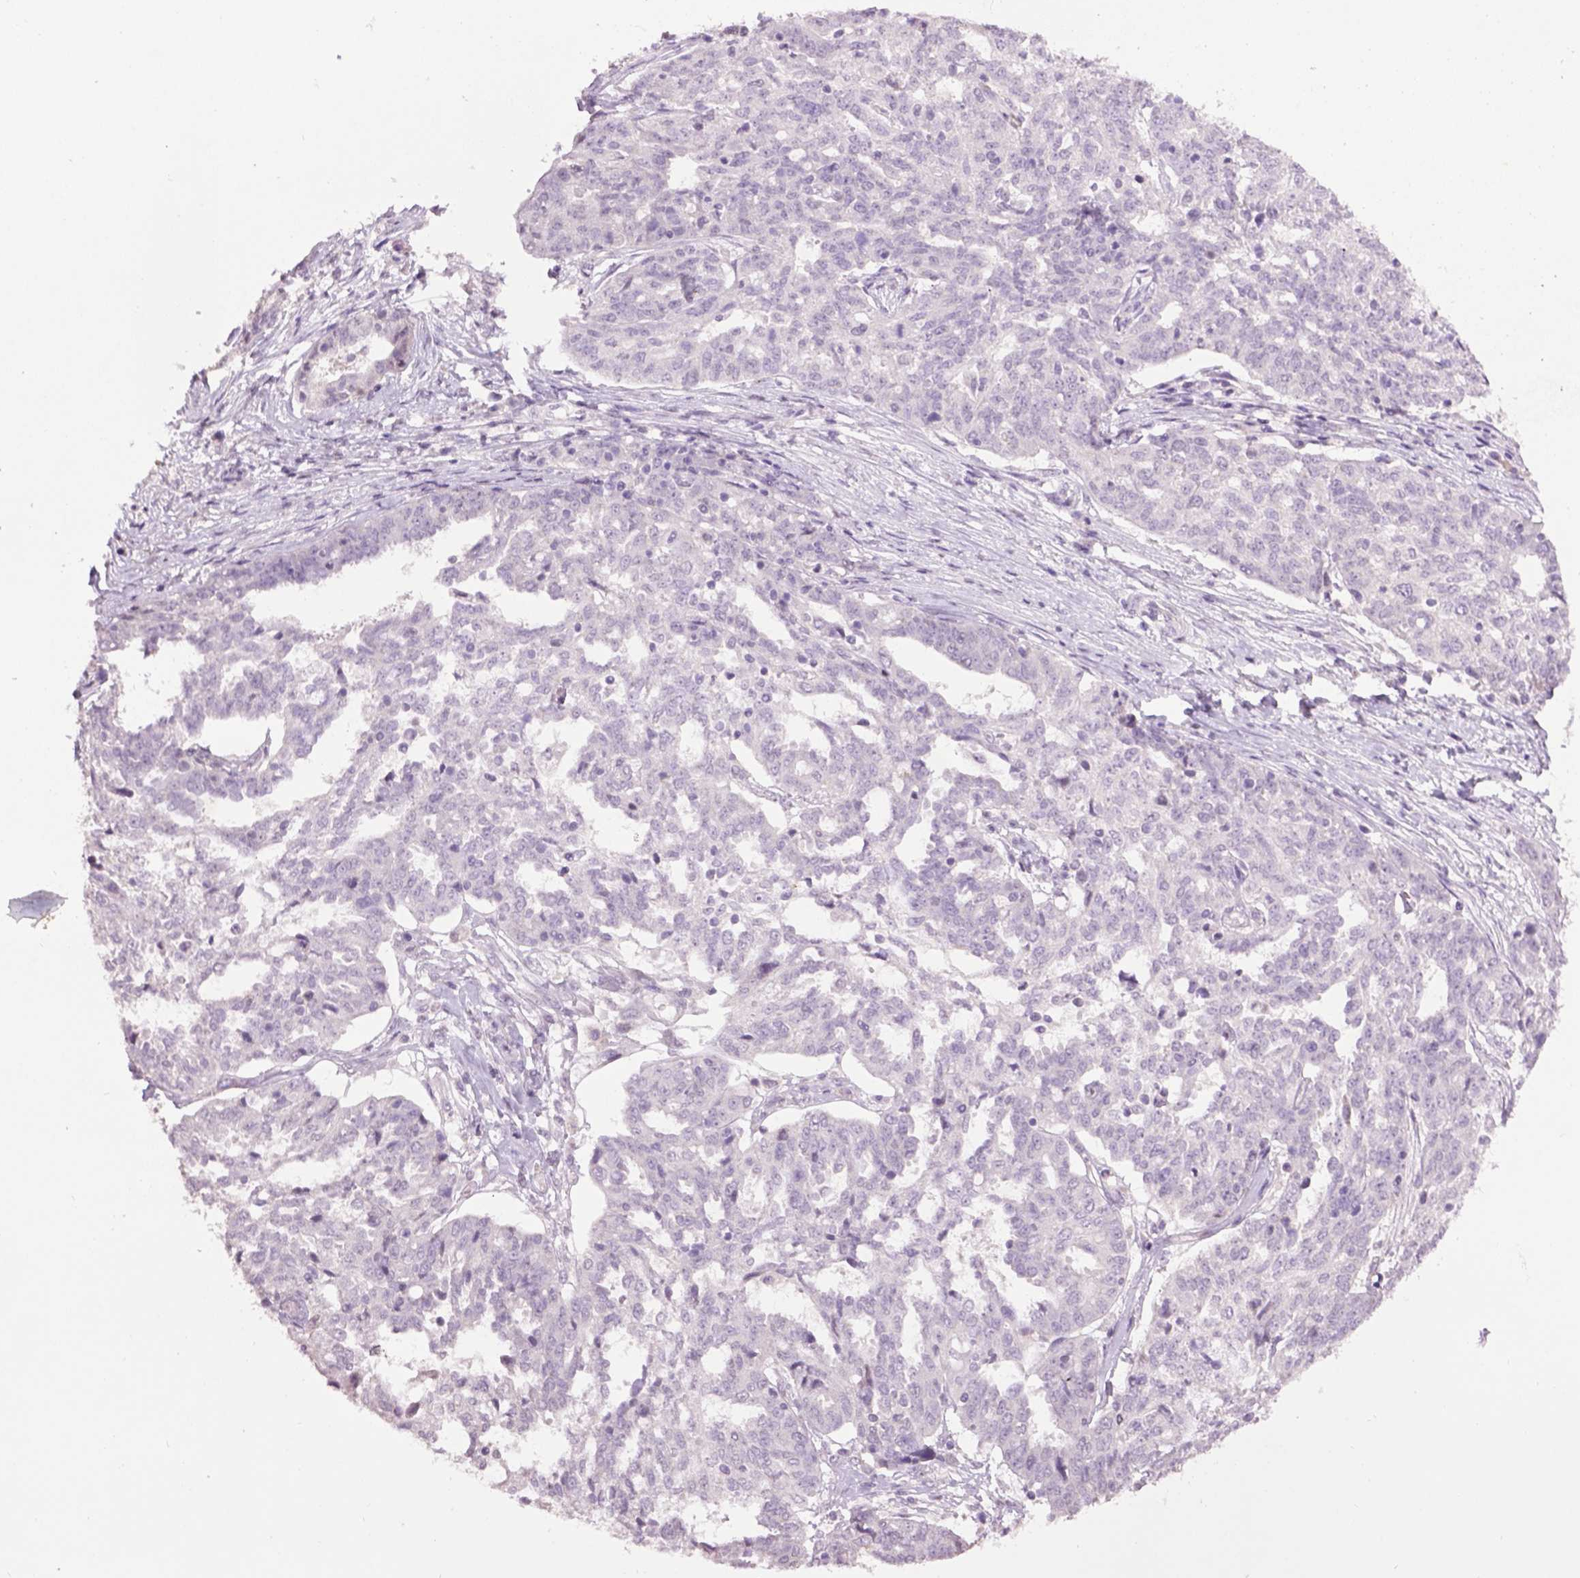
{"staining": {"intensity": "negative", "quantity": "none", "location": "none"}, "tissue": "ovarian cancer", "cell_type": "Tumor cells", "image_type": "cancer", "snomed": [{"axis": "morphology", "description": "Cystadenocarcinoma, serous, NOS"}, {"axis": "topography", "description": "Ovary"}], "caption": "This is a photomicrograph of IHC staining of serous cystadenocarcinoma (ovarian), which shows no positivity in tumor cells.", "gene": "TH", "patient": {"sex": "female", "age": 67}}